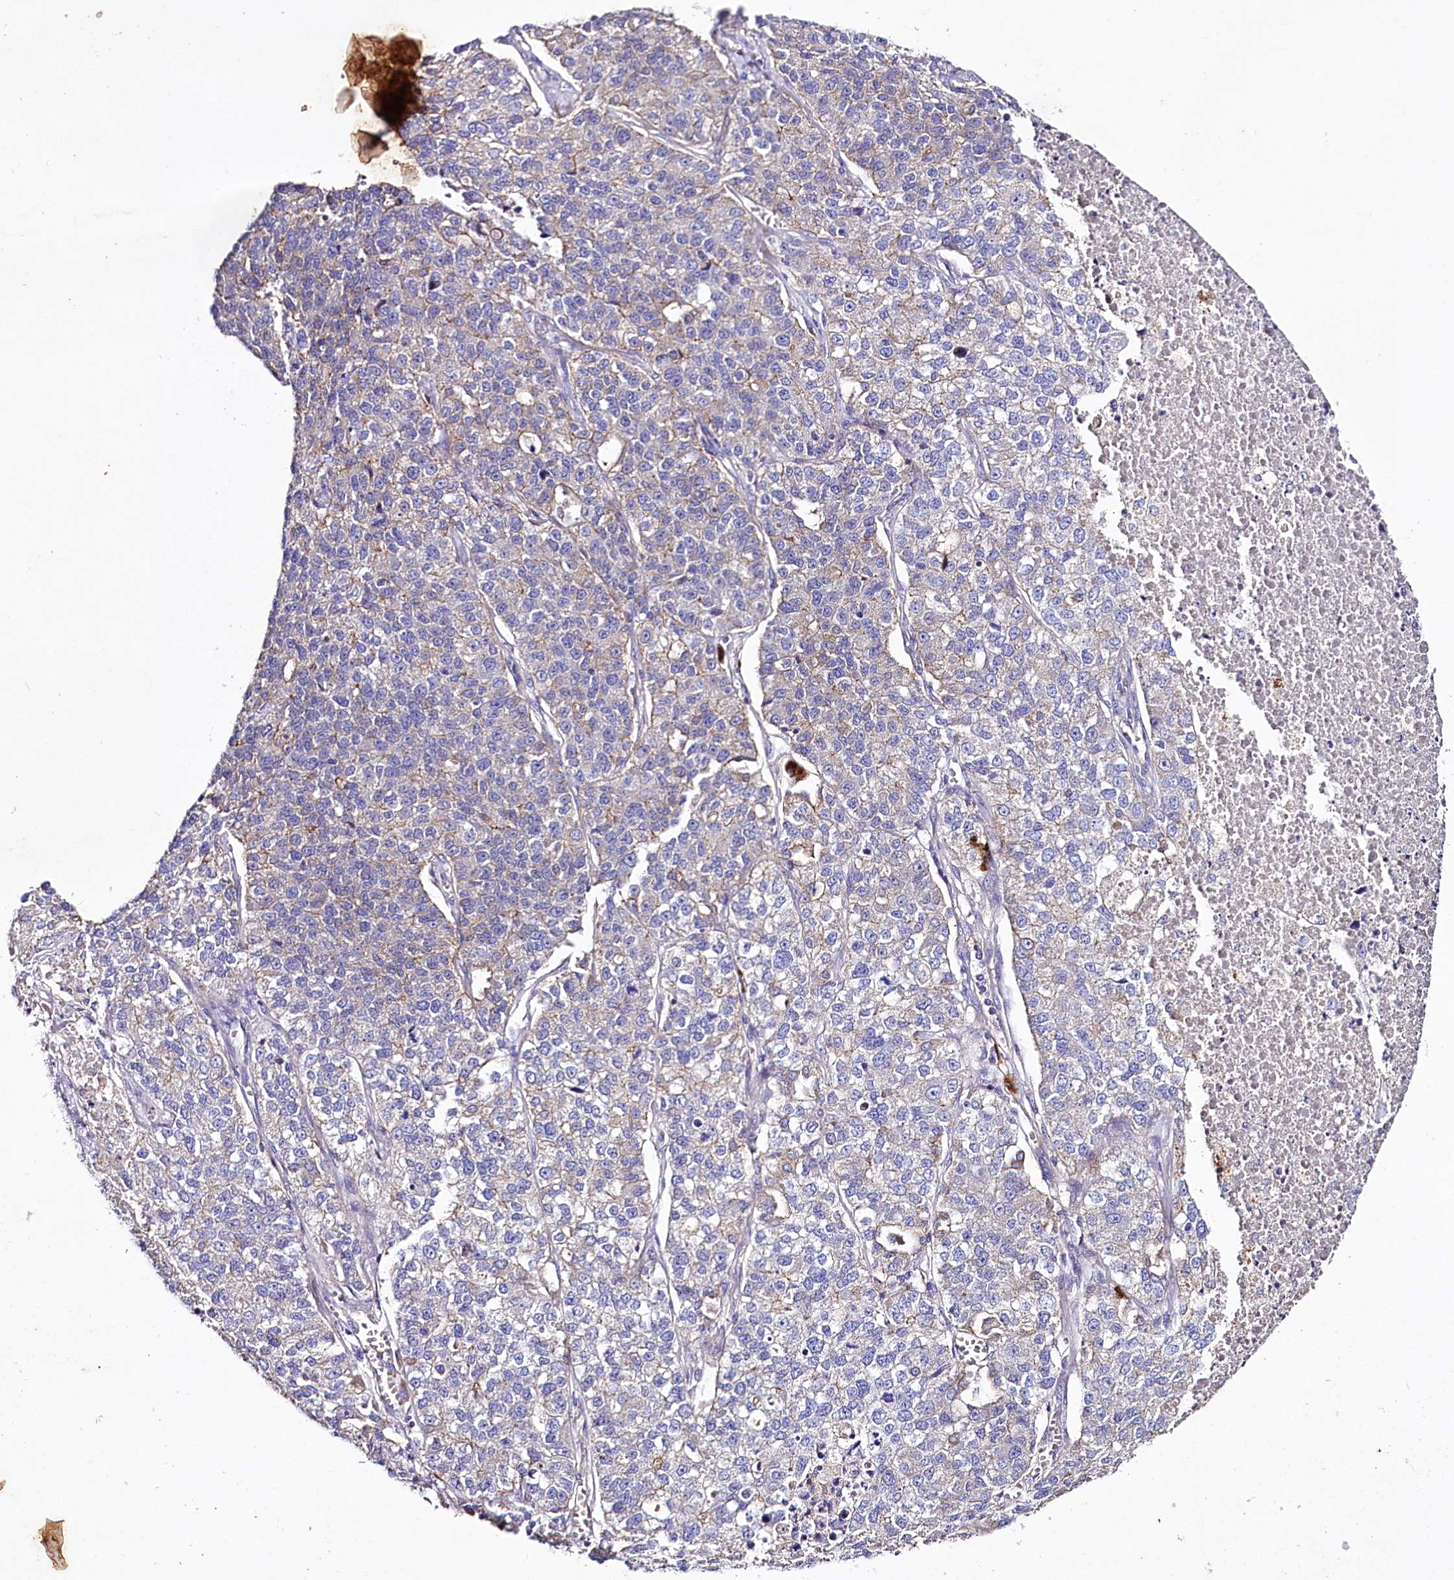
{"staining": {"intensity": "moderate", "quantity": "<25%", "location": "cytoplasmic/membranous"}, "tissue": "lung cancer", "cell_type": "Tumor cells", "image_type": "cancer", "snomed": [{"axis": "morphology", "description": "Adenocarcinoma, NOS"}, {"axis": "topography", "description": "Lung"}], "caption": "Brown immunohistochemical staining in lung cancer (adenocarcinoma) displays moderate cytoplasmic/membranous expression in approximately <25% of tumor cells.", "gene": "SACM1L", "patient": {"sex": "male", "age": 49}}